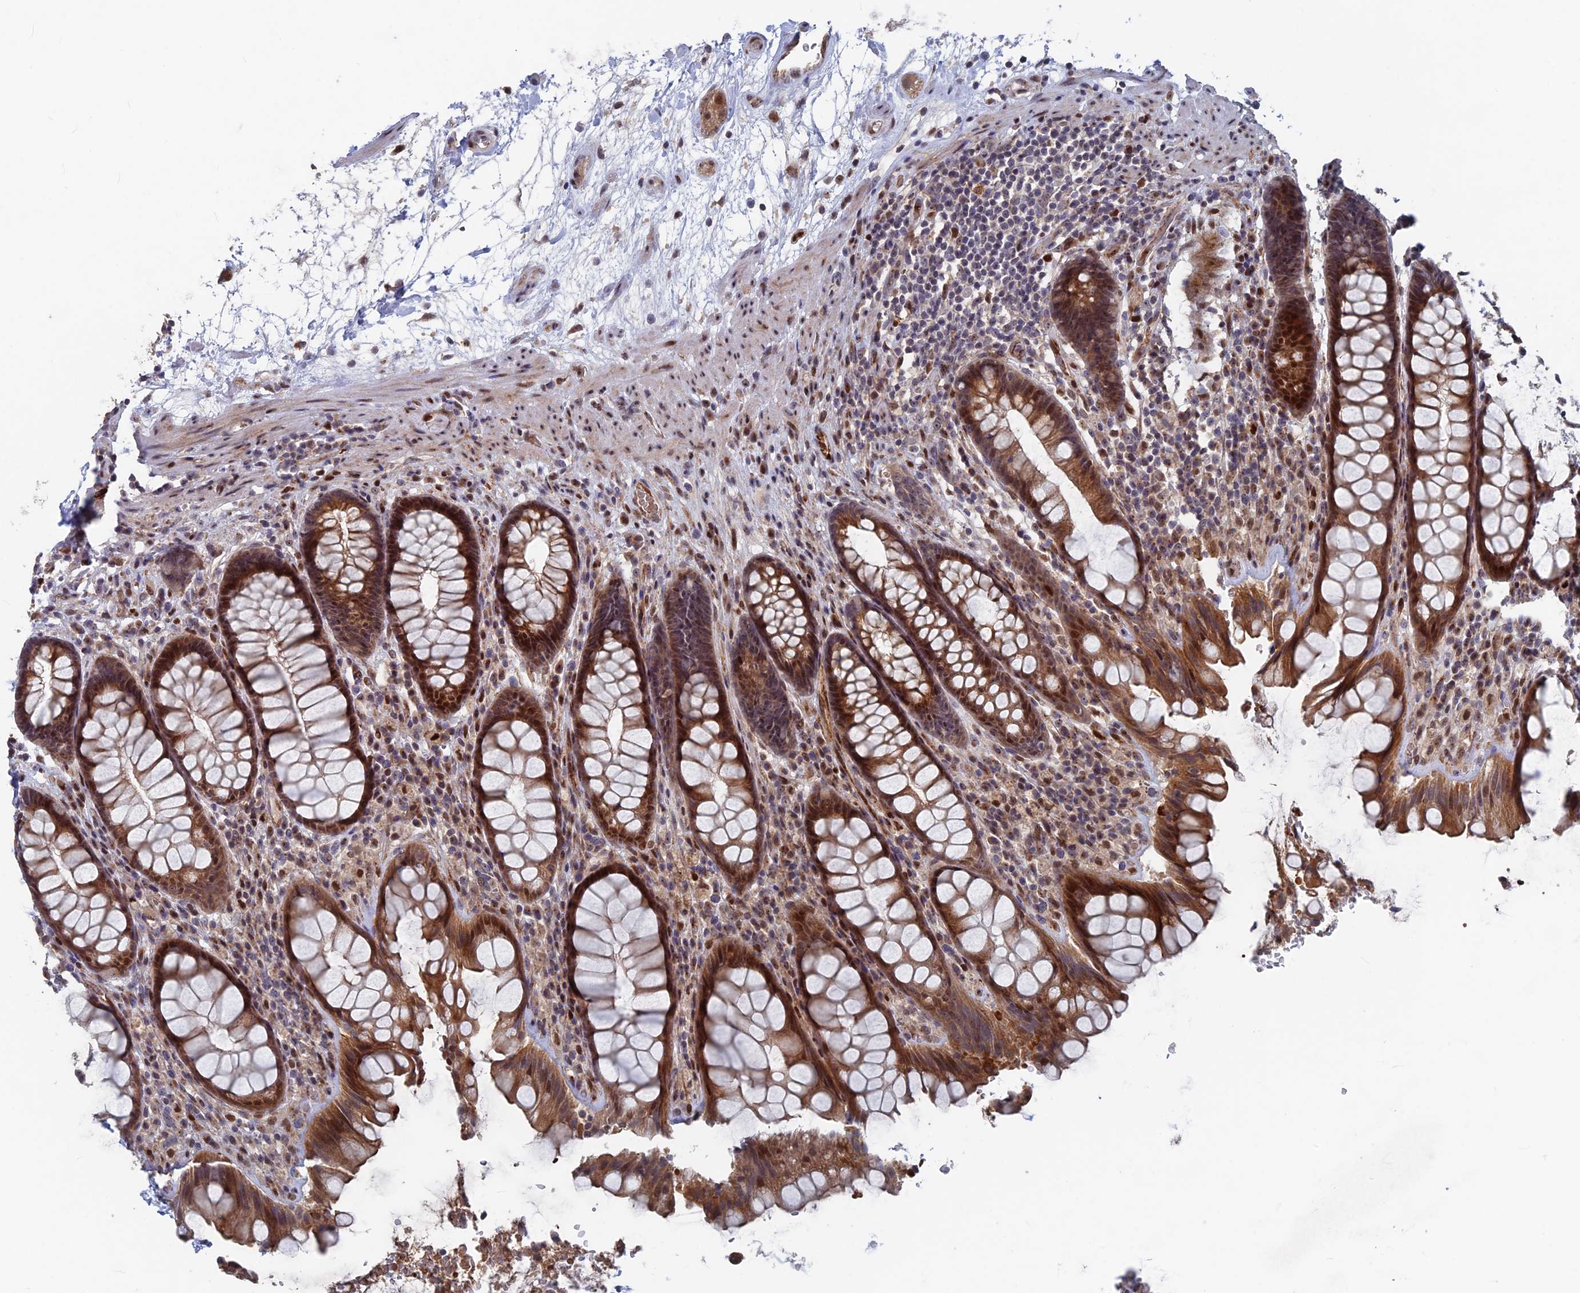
{"staining": {"intensity": "strong", "quantity": ">75%", "location": "cytoplasmic/membranous,nuclear"}, "tissue": "rectum", "cell_type": "Glandular cells", "image_type": "normal", "snomed": [{"axis": "morphology", "description": "Normal tissue, NOS"}, {"axis": "topography", "description": "Rectum"}], "caption": "Immunohistochemistry photomicrograph of benign rectum: rectum stained using immunohistochemistry (IHC) exhibits high levels of strong protein expression localized specifically in the cytoplasmic/membranous,nuclear of glandular cells, appearing as a cytoplasmic/membranous,nuclear brown color.", "gene": "SH3D21", "patient": {"sex": "male", "age": 64}}